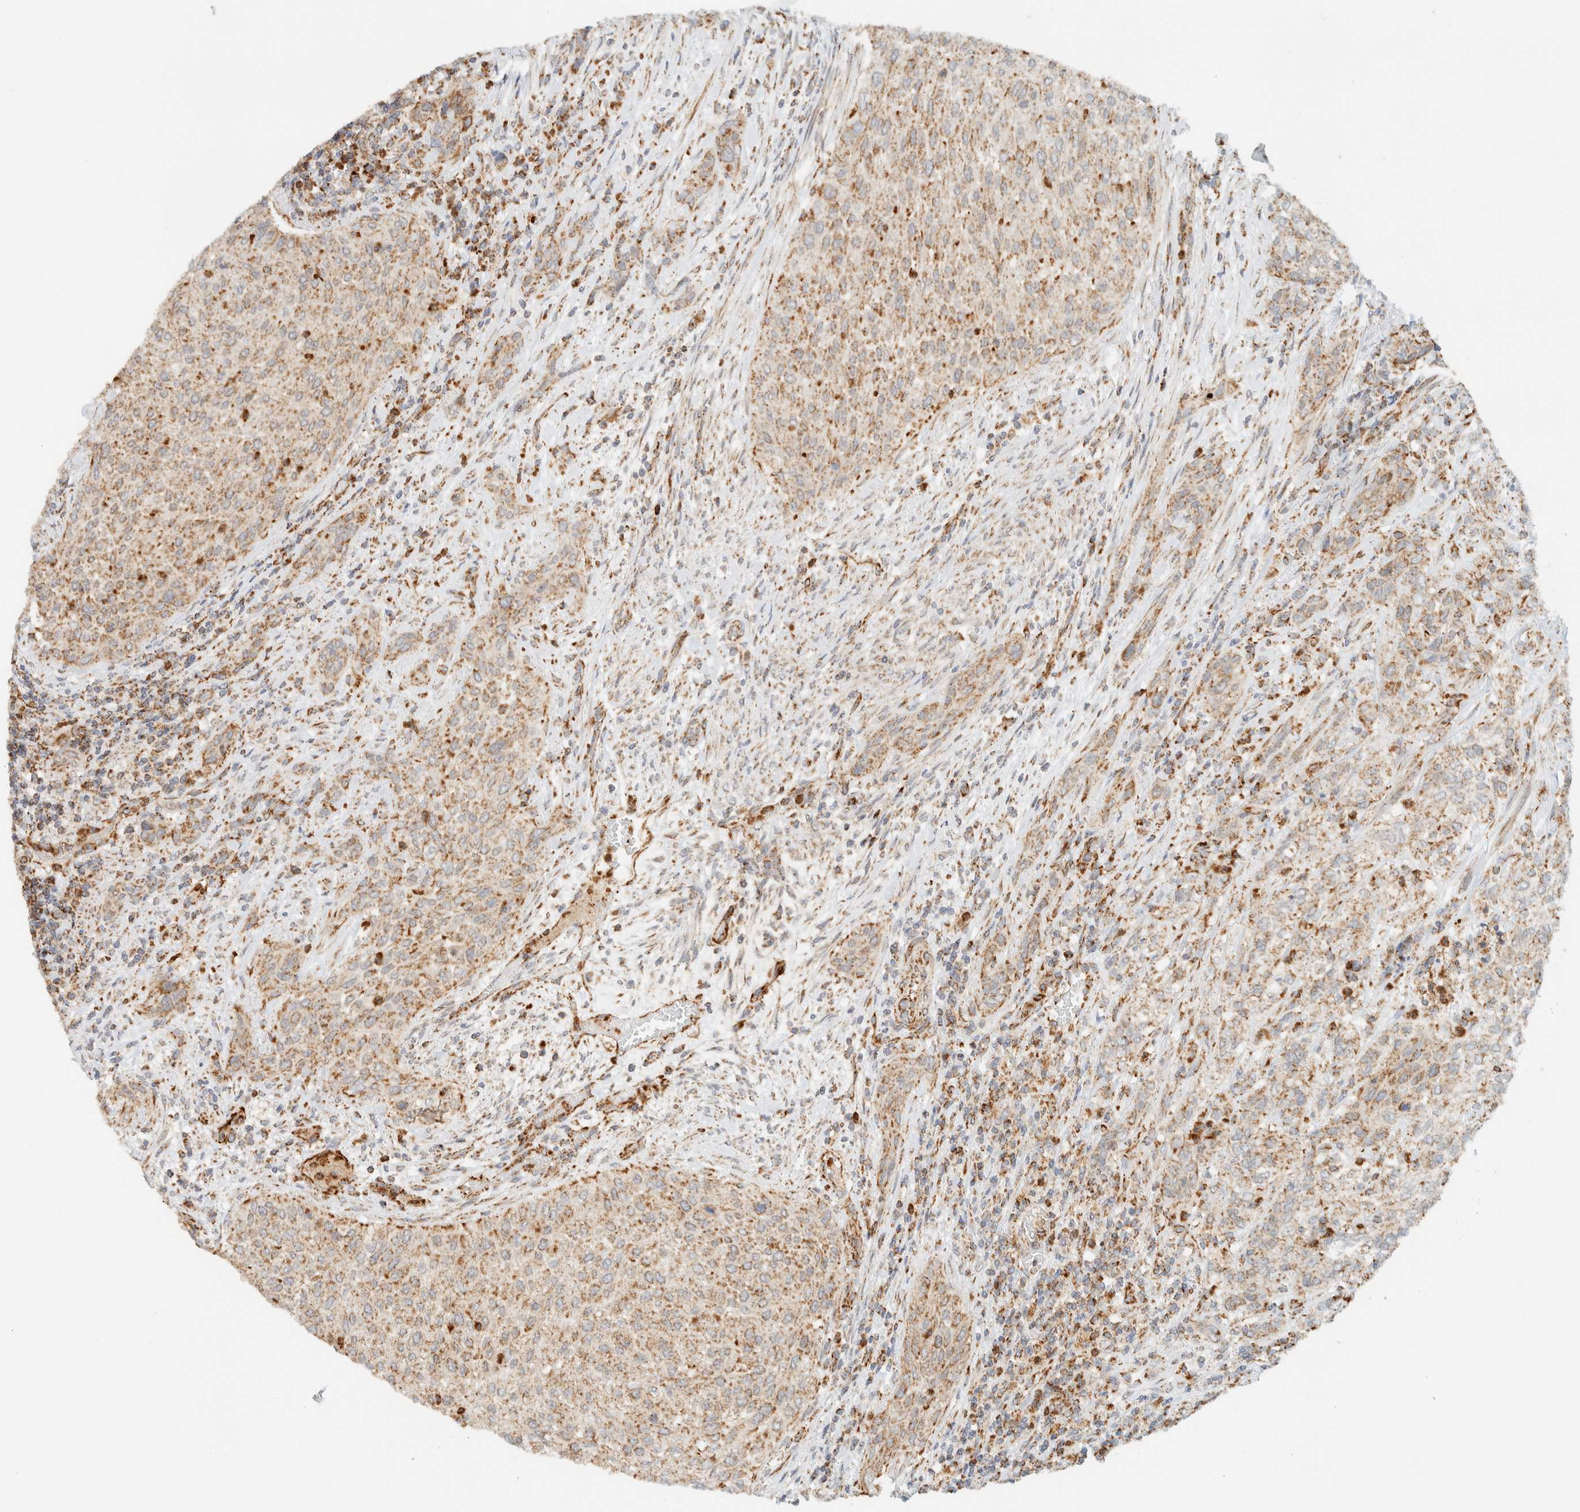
{"staining": {"intensity": "moderate", "quantity": ">75%", "location": "cytoplasmic/membranous"}, "tissue": "urothelial cancer", "cell_type": "Tumor cells", "image_type": "cancer", "snomed": [{"axis": "morphology", "description": "Urothelial carcinoma, Low grade"}, {"axis": "morphology", "description": "Urothelial carcinoma, High grade"}, {"axis": "topography", "description": "Urinary bladder"}], "caption": "Brown immunohistochemical staining in human urothelial cancer exhibits moderate cytoplasmic/membranous positivity in about >75% of tumor cells.", "gene": "KIFAP3", "patient": {"sex": "male", "age": 35}}